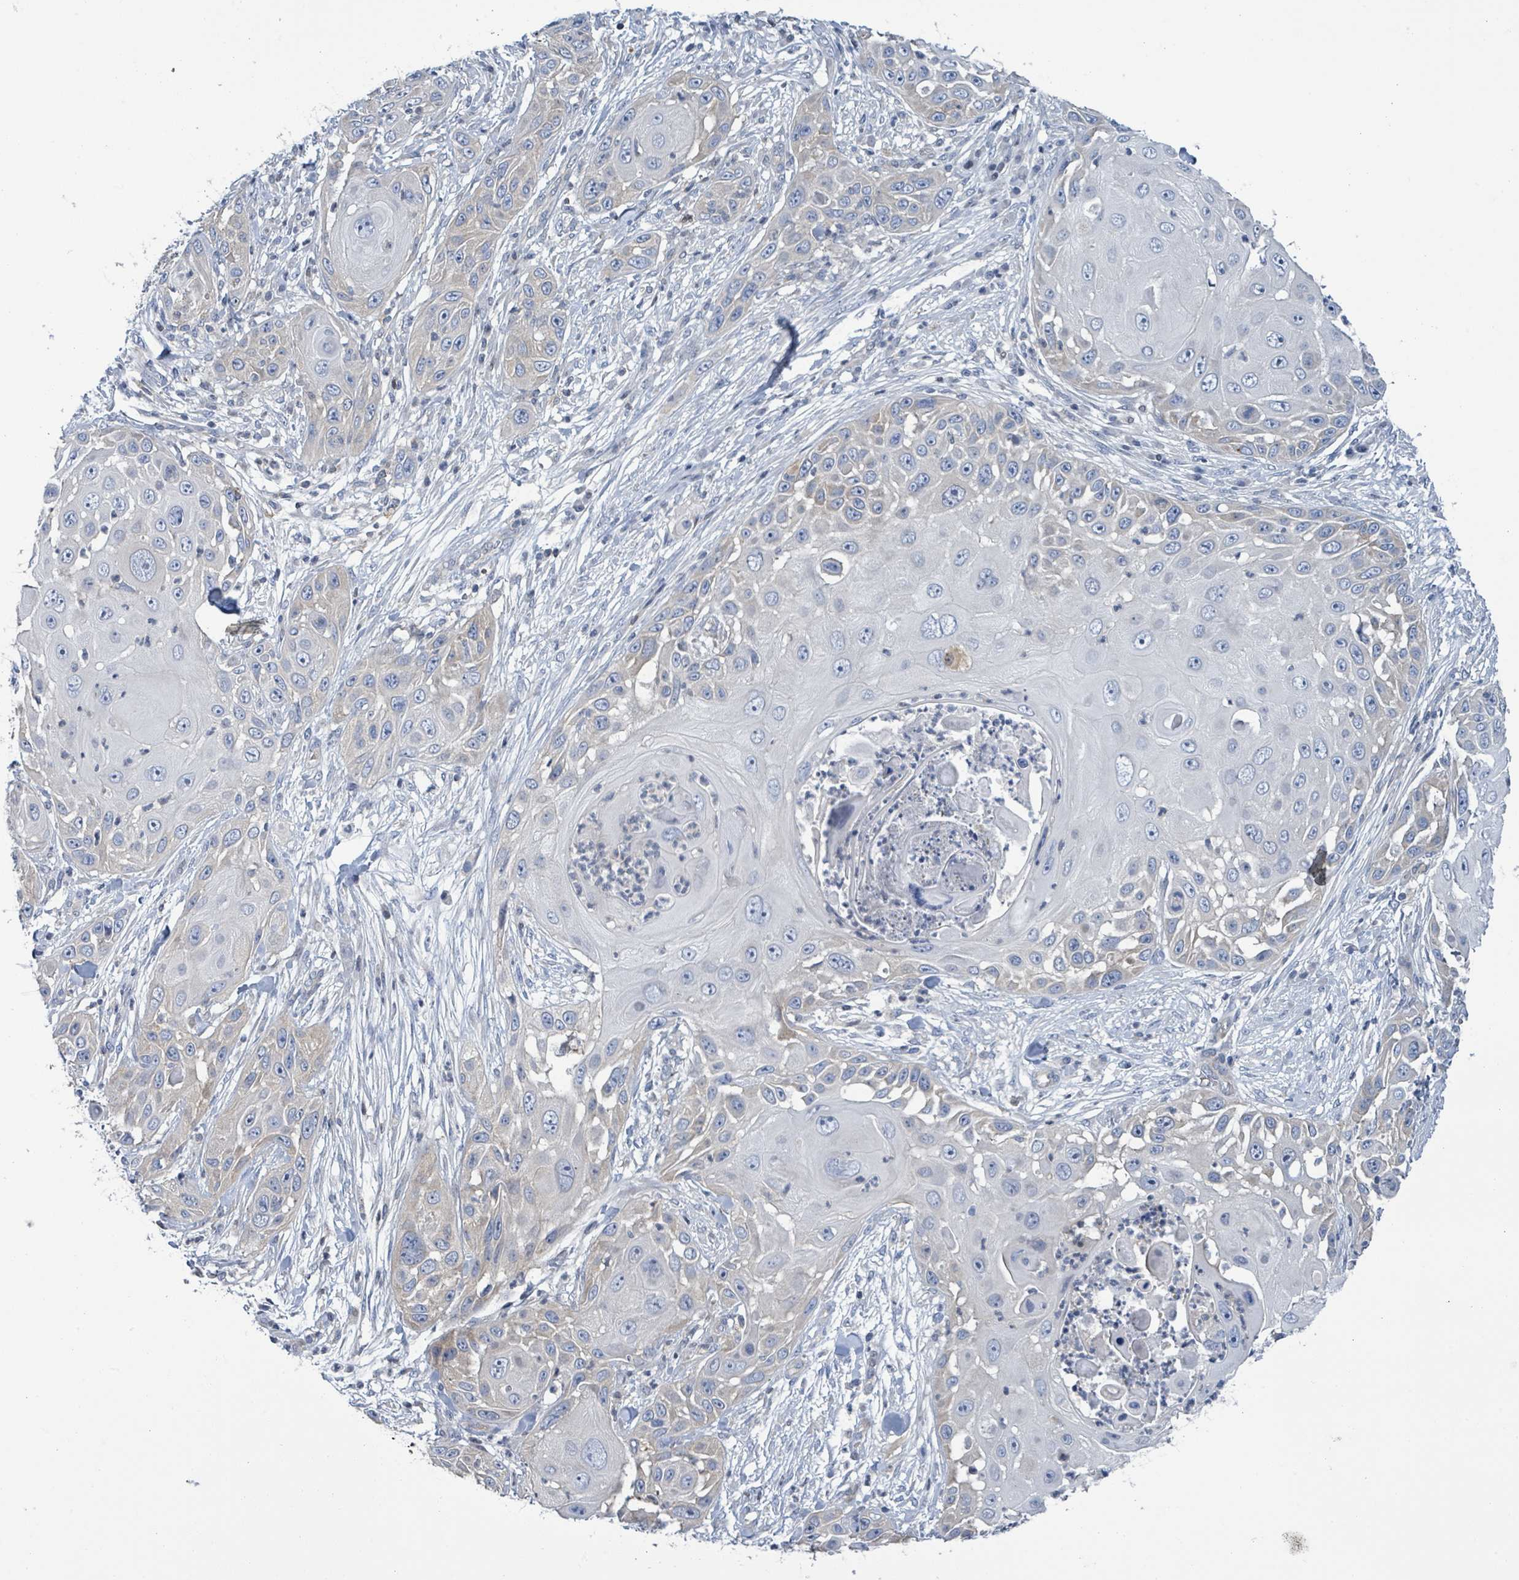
{"staining": {"intensity": "negative", "quantity": "none", "location": "none"}, "tissue": "skin cancer", "cell_type": "Tumor cells", "image_type": "cancer", "snomed": [{"axis": "morphology", "description": "Squamous cell carcinoma, NOS"}, {"axis": "topography", "description": "Skin"}], "caption": "Tumor cells show no significant staining in skin cancer. (Immunohistochemistry (ihc), brightfield microscopy, high magnification).", "gene": "DGKZ", "patient": {"sex": "female", "age": 44}}